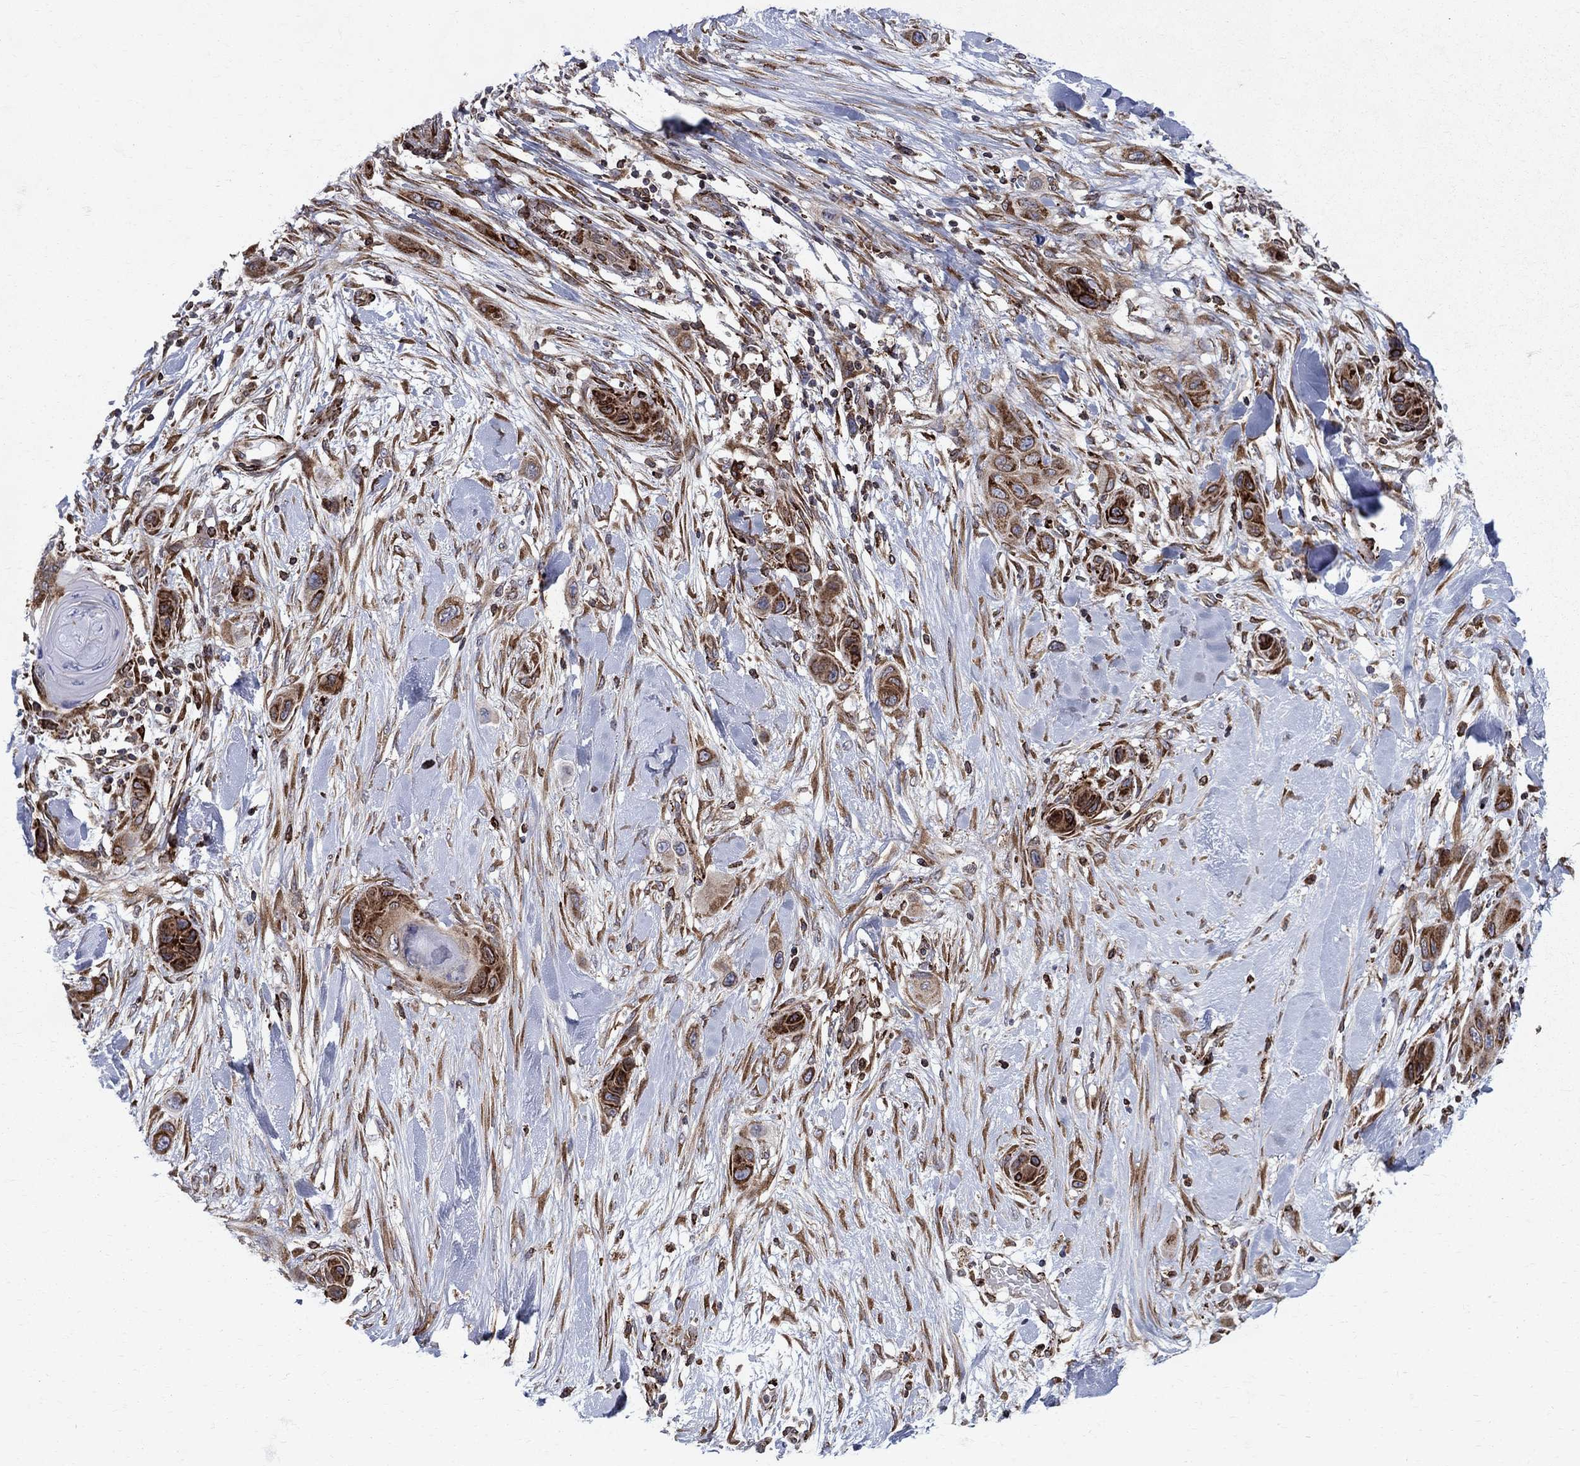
{"staining": {"intensity": "strong", "quantity": ">75%", "location": "cytoplasmic/membranous"}, "tissue": "skin cancer", "cell_type": "Tumor cells", "image_type": "cancer", "snomed": [{"axis": "morphology", "description": "Squamous cell carcinoma, NOS"}, {"axis": "topography", "description": "Skin"}], "caption": "Protein analysis of squamous cell carcinoma (skin) tissue shows strong cytoplasmic/membranous positivity in about >75% of tumor cells.", "gene": "CAB39L", "patient": {"sex": "male", "age": 79}}